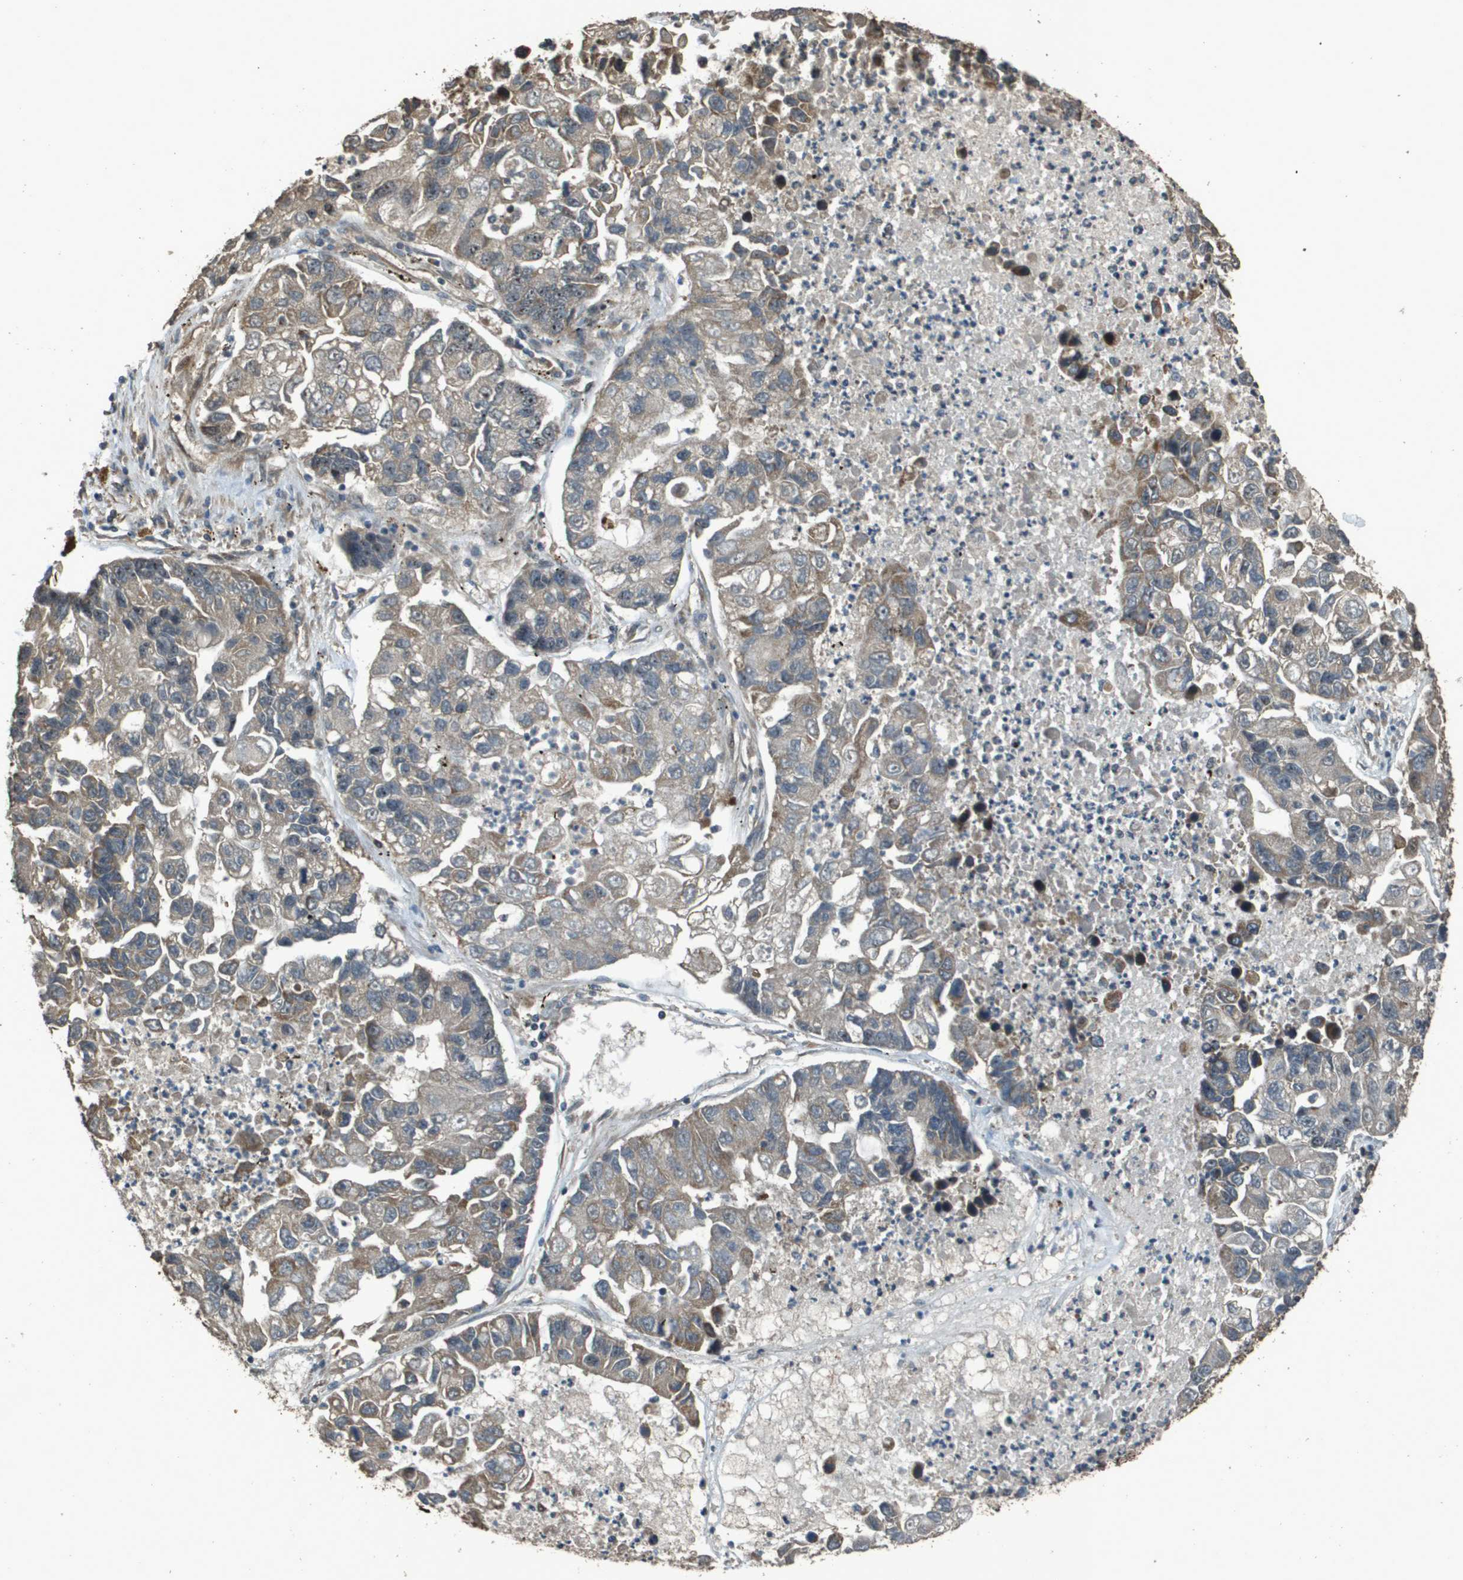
{"staining": {"intensity": "moderate", "quantity": "<25%", "location": "cytoplasmic/membranous"}, "tissue": "lung cancer", "cell_type": "Tumor cells", "image_type": "cancer", "snomed": [{"axis": "morphology", "description": "Adenocarcinoma, NOS"}, {"axis": "topography", "description": "Lung"}], "caption": "Tumor cells show low levels of moderate cytoplasmic/membranous expression in approximately <25% of cells in human lung cancer.", "gene": "FIG4", "patient": {"sex": "female", "age": 51}}